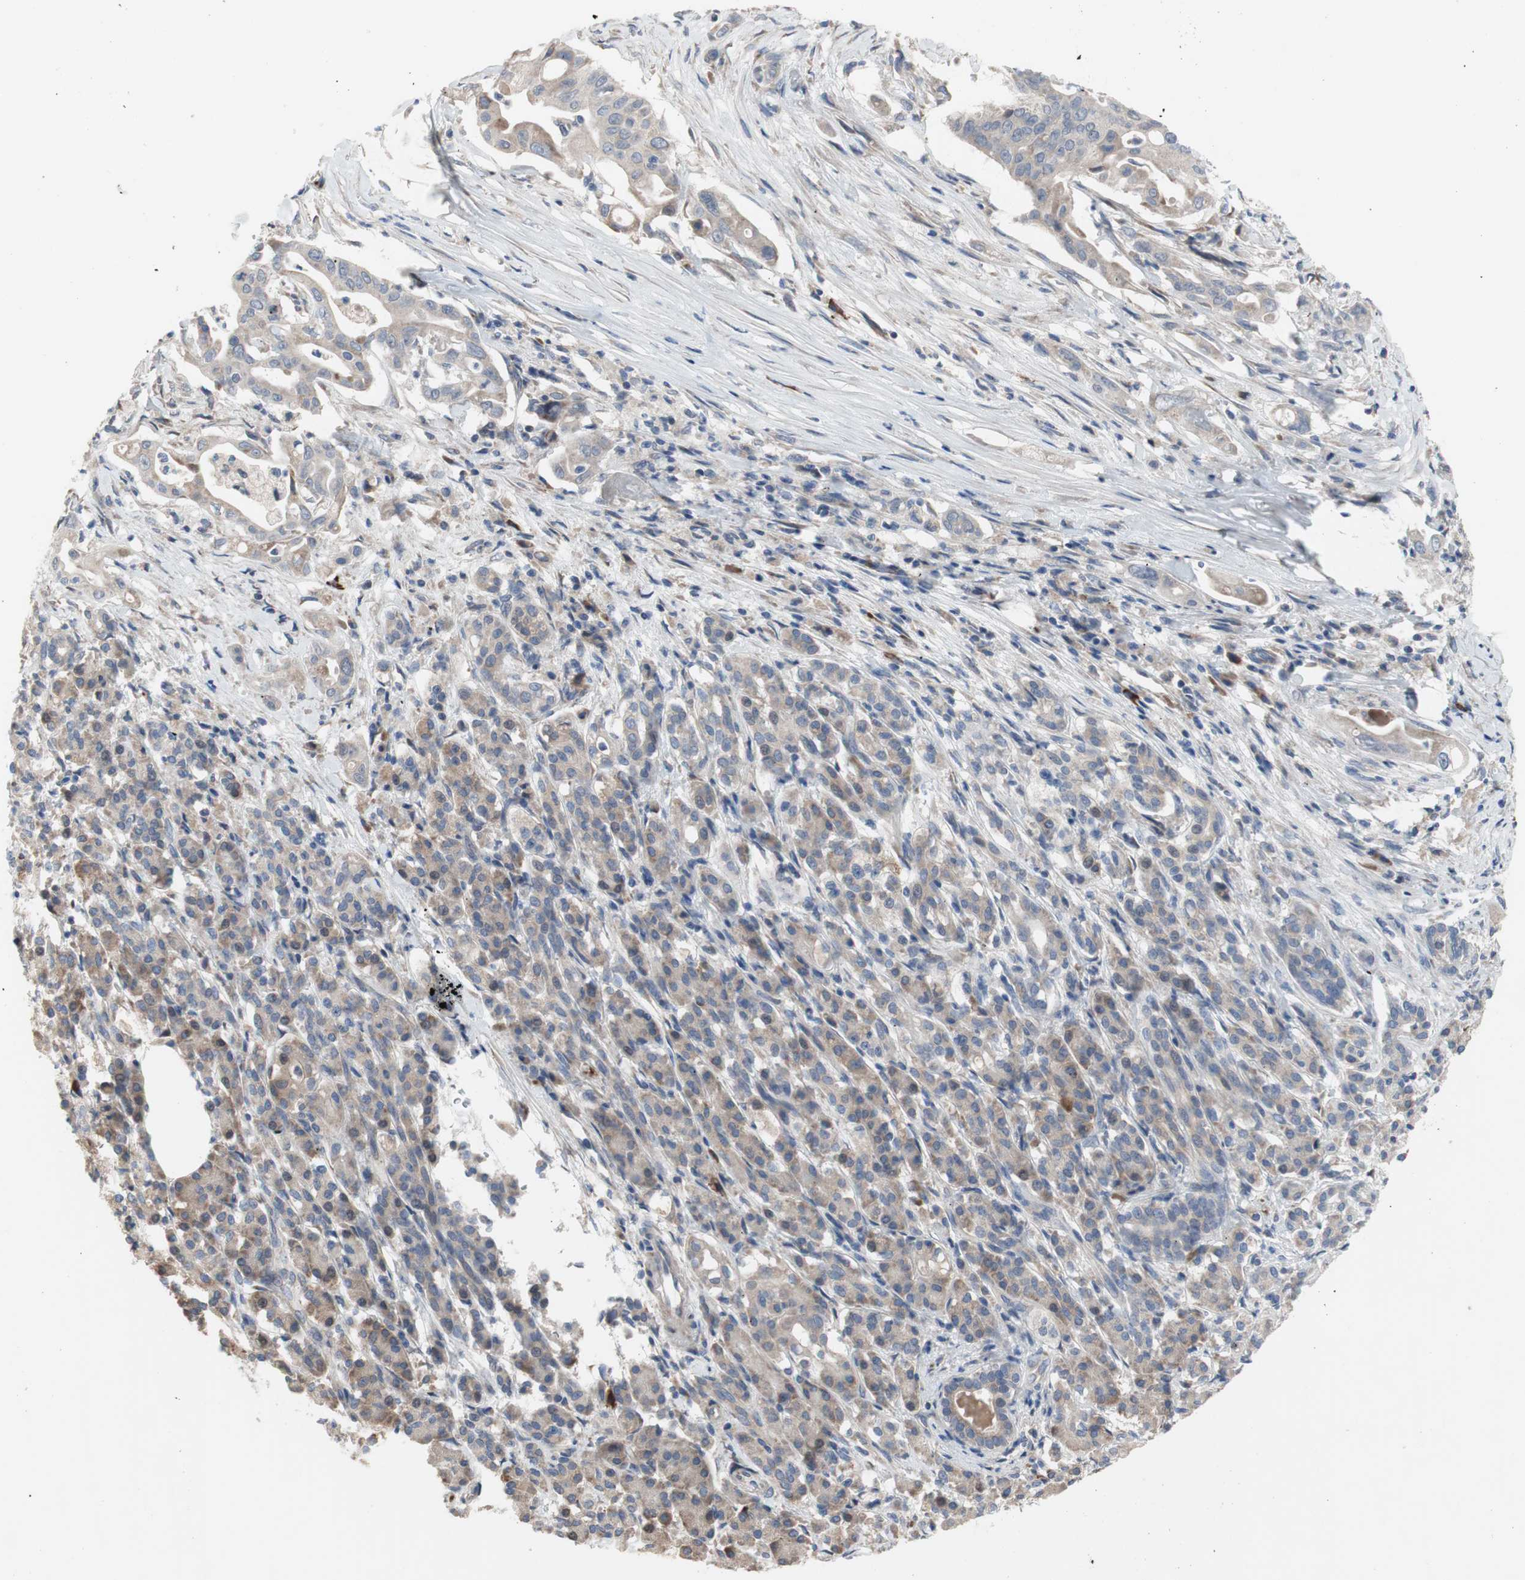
{"staining": {"intensity": "weak", "quantity": ">75%", "location": "cytoplasmic/membranous"}, "tissue": "pancreatic cancer", "cell_type": "Tumor cells", "image_type": "cancer", "snomed": [{"axis": "morphology", "description": "Normal tissue, NOS"}, {"axis": "topography", "description": "Pancreas"}], "caption": "Weak cytoplasmic/membranous expression for a protein is seen in approximately >75% of tumor cells of pancreatic cancer using immunohistochemistry.", "gene": "TTC14", "patient": {"sex": "male", "age": 42}}